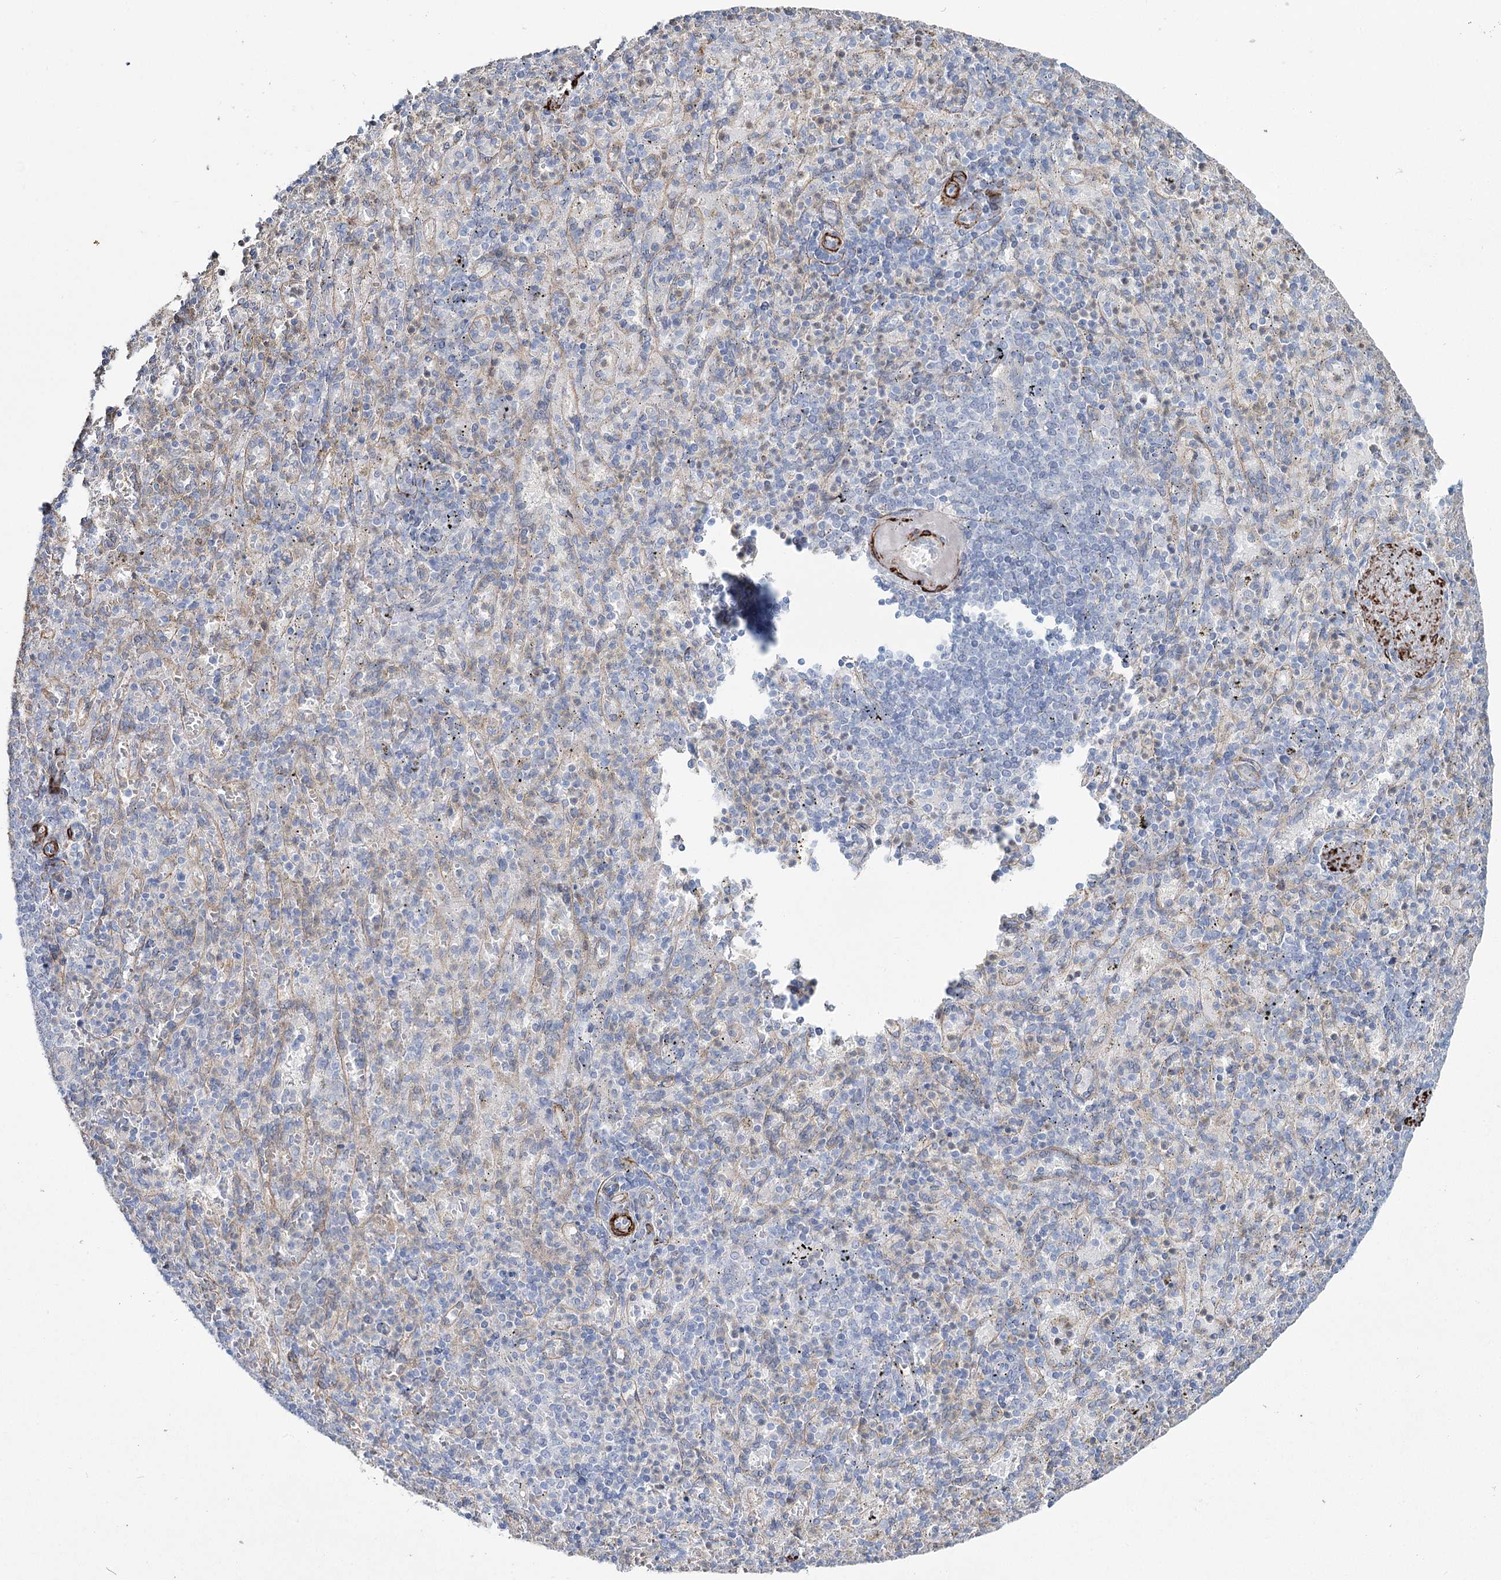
{"staining": {"intensity": "negative", "quantity": "none", "location": "none"}, "tissue": "spleen", "cell_type": "Cells in red pulp", "image_type": "normal", "snomed": [{"axis": "morphology", "description": "Normal tissue, NOS"}, {"axis": "topography", "description": "Spleen"}], "caption": "IHC image of benign spleen stained for a protein (brown), which demonstrates no staining in cells in red pulp. (Stains: DAB (3,3'-diaminobenzidine) immunohistochemistry with hematoxylin counter stain, Microscopy: brightfield microscopy at high magnification).", "gene": "SUMF1", "patient": {"sex": "female", "age": 74}}